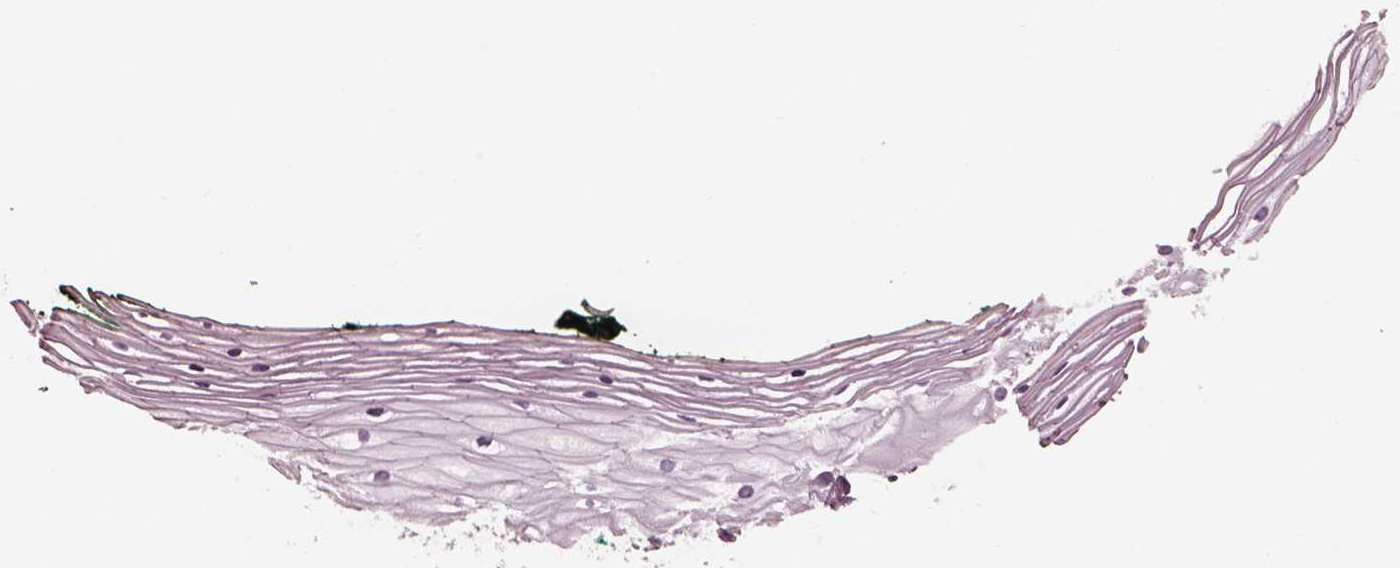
{"staining": {"intensity": "negative", "quantity": "none", "location": "none"}, "tissue": "vagina", "cell_type": "Squamous epithelial cells", "image_type": "normal", "snomed": [{"axis": "morphology", "description": "Normal tissue, NOS"}, {"axis": "topography", "description": "Vagina"}], "caption": "Immunohistochemistry of benign human vagina exhibits no expression in squamous epithelial cells.", "gene": "CGA", "patient": {"sex": "female", "age": 47}}